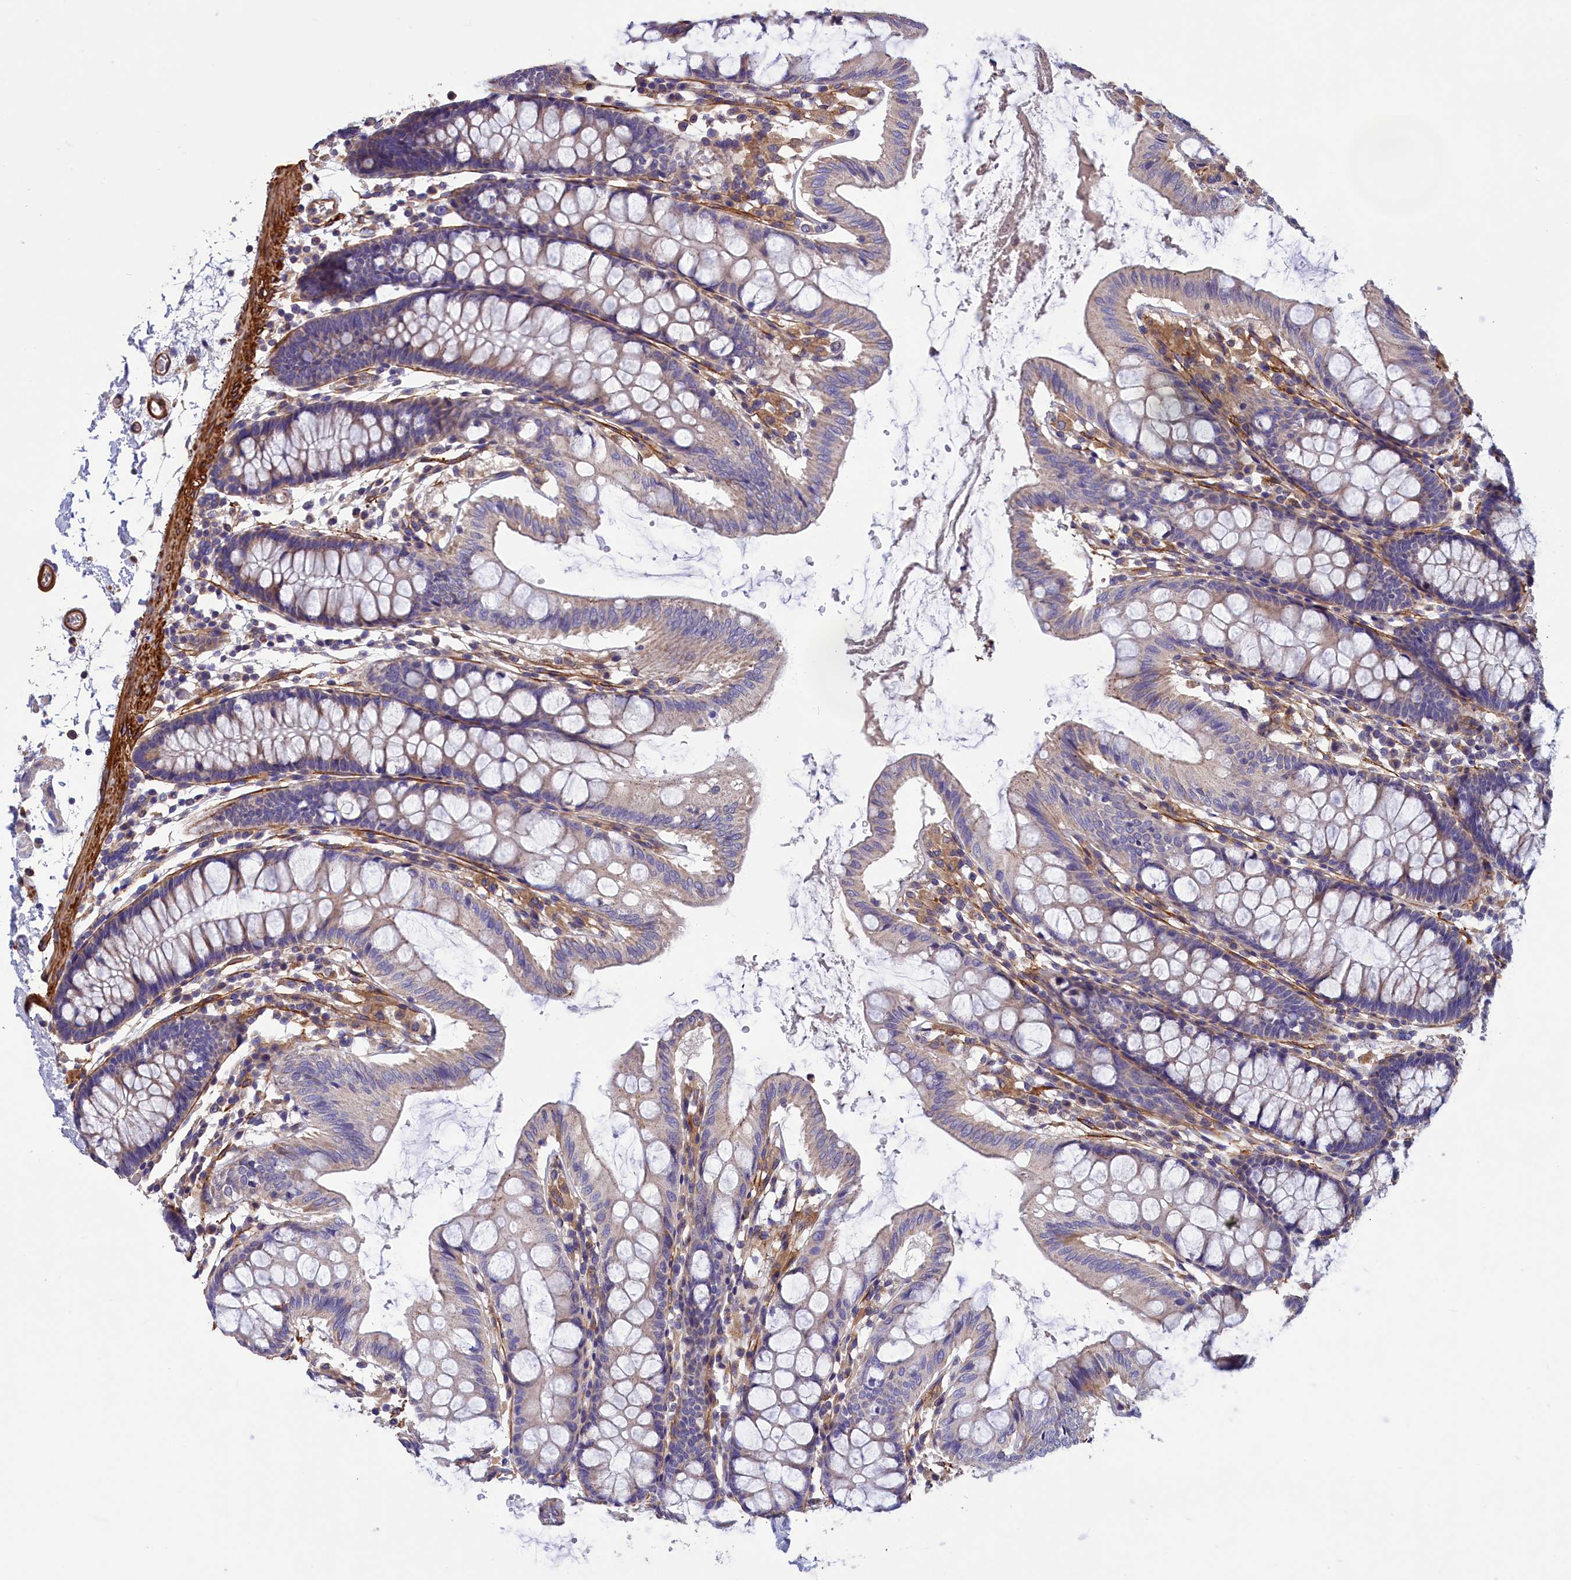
{"staining": {"intensity": "moderate", "quantity": ">75%", "location": "cytoplasmic/membranous"}, "tissue": "colon", "cell_type": "Endothelial cells", "image_type": "normal", "snomed": [{"axis": "morphology", "description": "Normal tissue, NOS"}, {"axis": "topography", "description": "Colon"}], "caption": "Endothelial cells demonstrate moderate cytoplasmic/membranous staining in approximately >75% of cells in benign colon. Immunohistochemistry (ihc) stains the protein of interest in brown and the nuclei are stained blue.", "gene": "AMDHD2", "patient": {"sex": "male", "age": 75}}